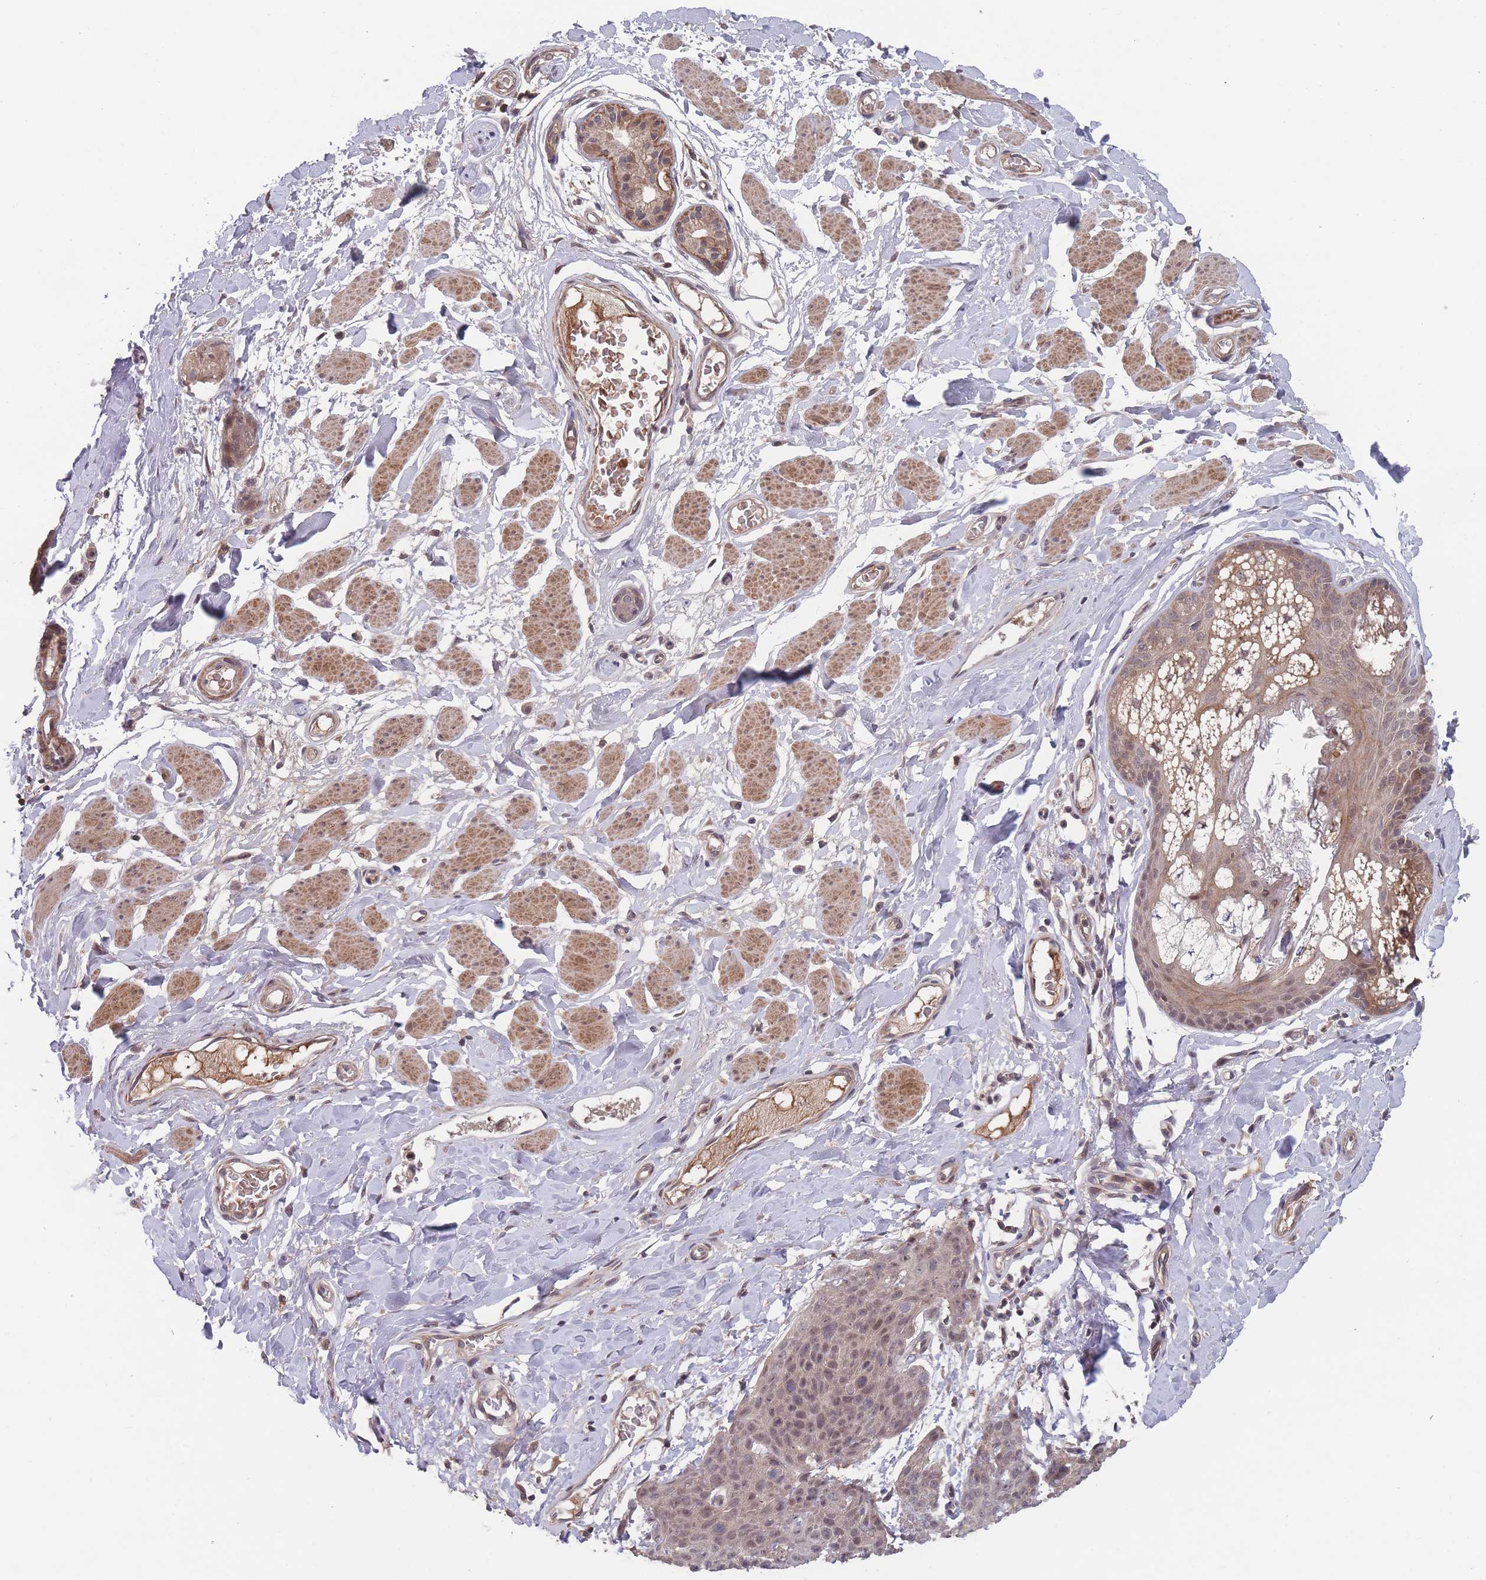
{"staining": {"intensity": "weak", "quantity": ">75%", "location": "nuclear"}, "tissue": "skin cancer", "cell_type": "Tumor cells", "image_type": "cancer", "snomed": [{"axis": "morphology", "description": "Squamous cell carcinoma, NOS"}, {"axis": "topography", "description": "Skin"}, {"axis": "topography", "description": "Vulva"}], "caption": "Immunohistochemical staining of human skin cancer reveals low levels of weak nuclear expression in about >75% of tumor cells.", "gene": "SF3B1", "patient": {"sex": "female", "age": 85}}